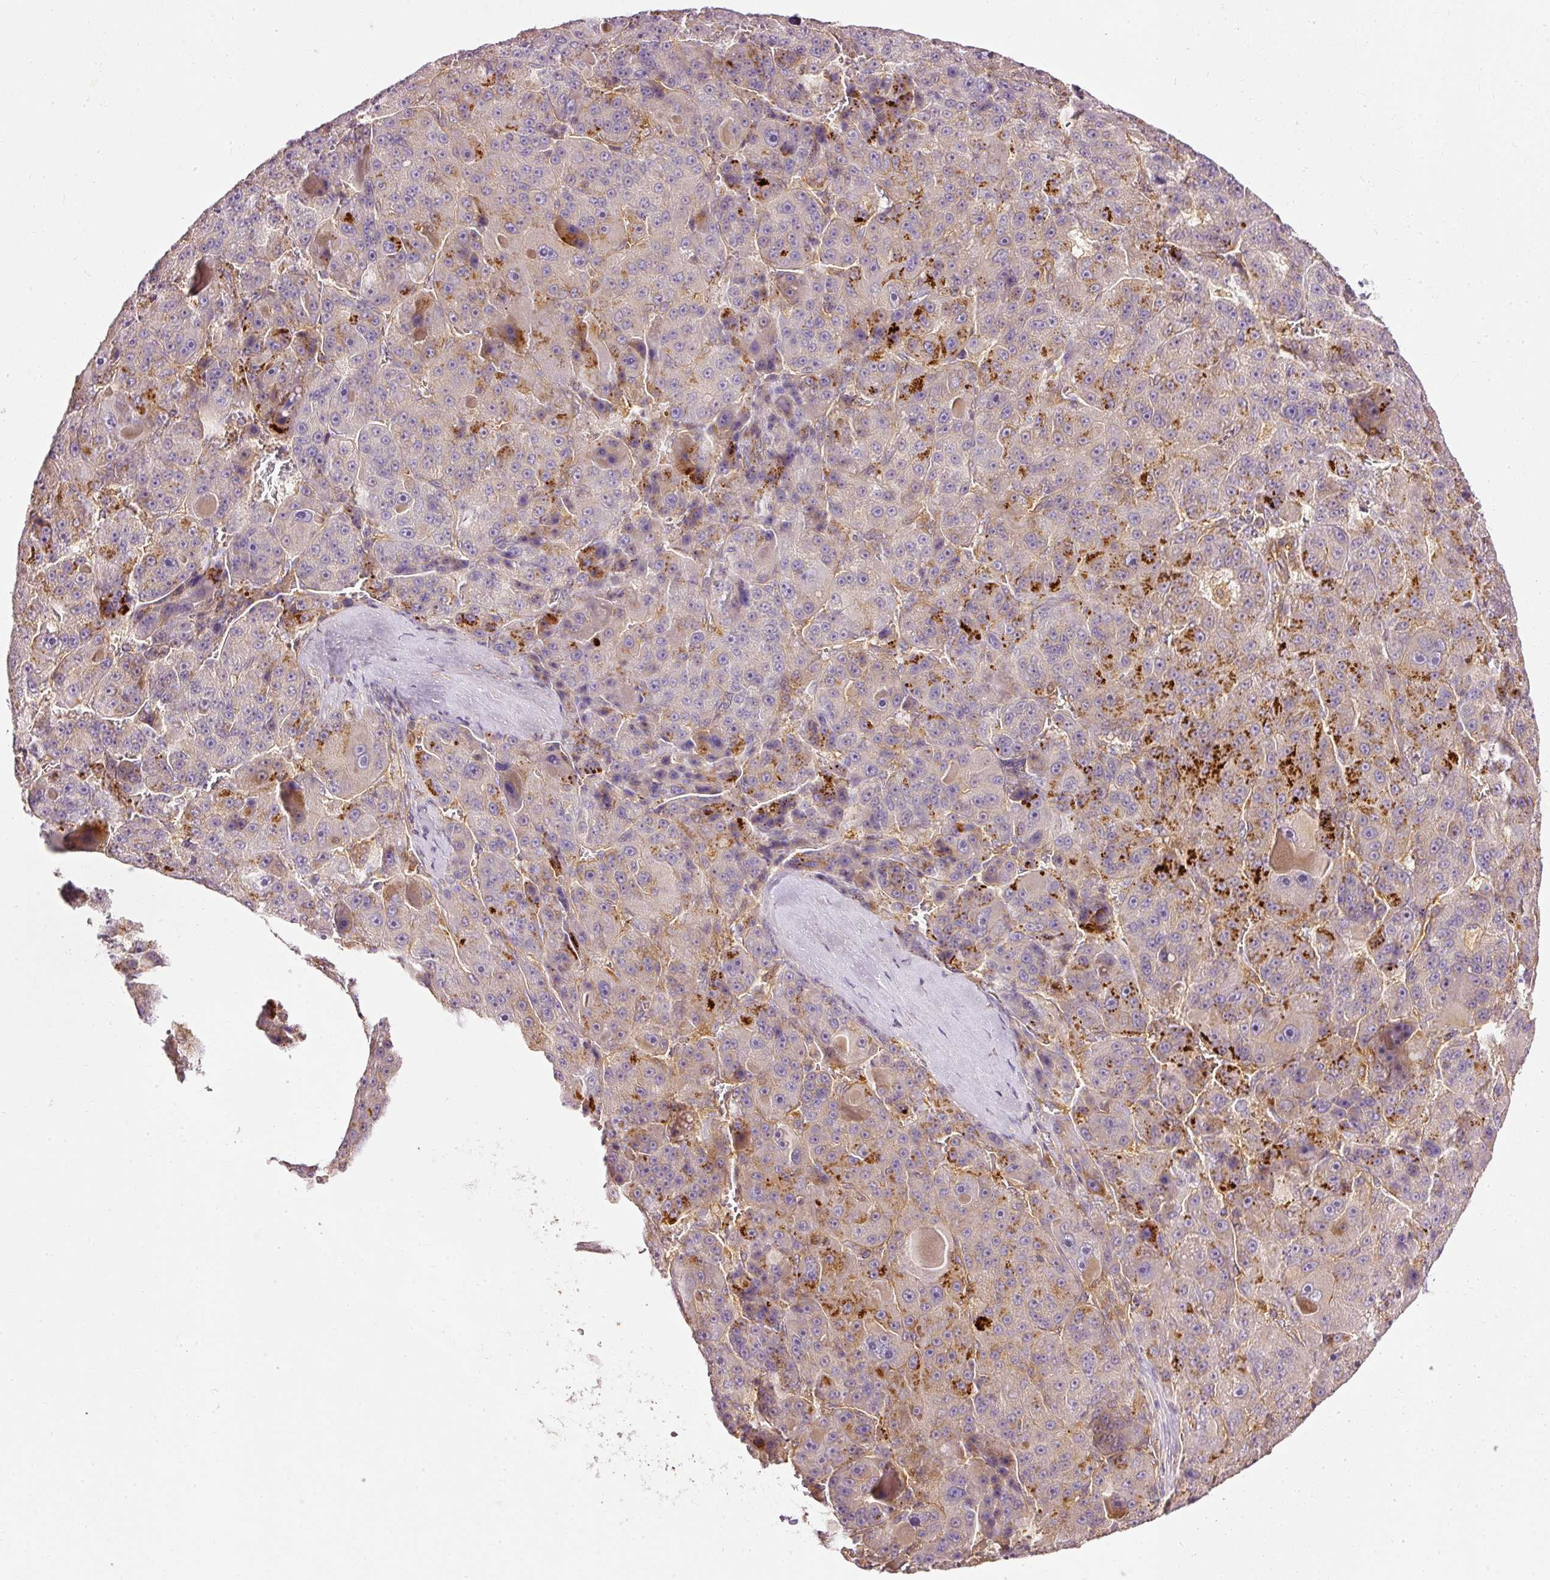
{"staining": {"intensity": "negative", "quantity": "none", "location": "none"}, "tissue": "liver cancer", "cell_type": "Tumor cells", "image_type": "cancer", "snomed": [{"axis": "morphology", "description": "Carcinoma, Hepatocellular, NOS"}, {"axis": "topography", "description": "Liver"}], "caption": "The image displays no staining of tumor cells in hepatocellular carcinoma (liver). The staining was performed using DAB to visualize the protein expression in brown, while the nuclei were stained in blue with hematoxylin (Magnification: 20x).", "gene": "ARMH3", "patient": {"sex": "male", "age": 76}}